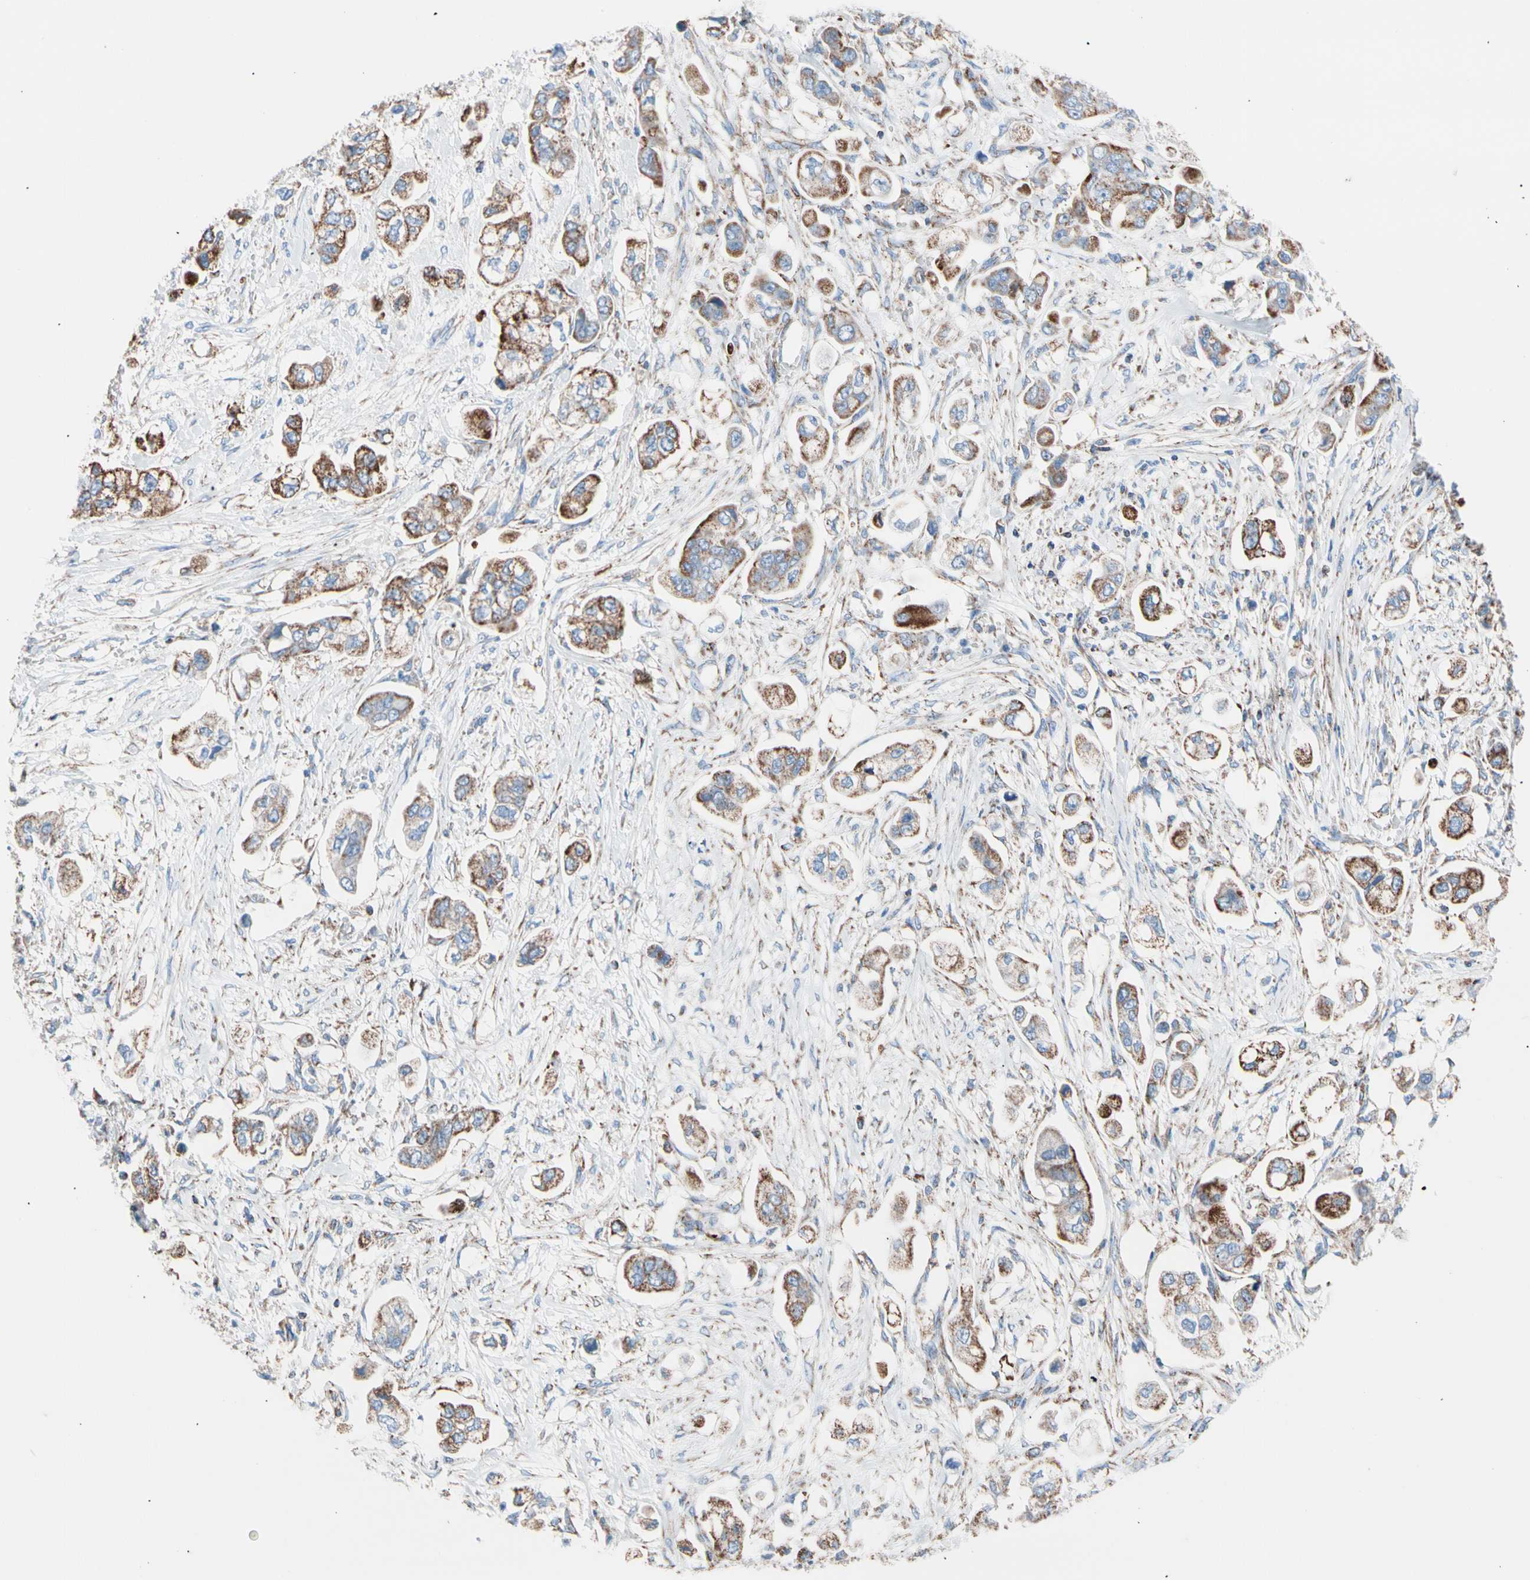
{"staining": {"intensity": "strong", "quantity": ">75%", "location": "cytoplasmic/membranous"}, "tissue": "stomach cancer", "cell_type": "Tumor cells", "image_type": "cancer", "snomed": [{"axis": "morphology", "description": "Adenocarcinoma, NOS"}, {"axis": "topography", "description": "Stomach"}], "caption": "Immunohistochemistry image of human stomach cancer (adenocarcinoma) stained for a protein (brown), which demonstrates high levels of strong cytoplasmic/membranous staining in about >75% of tumor cells.", "gene": "HK1", "patient": {"sex": "male", "age": 62}}